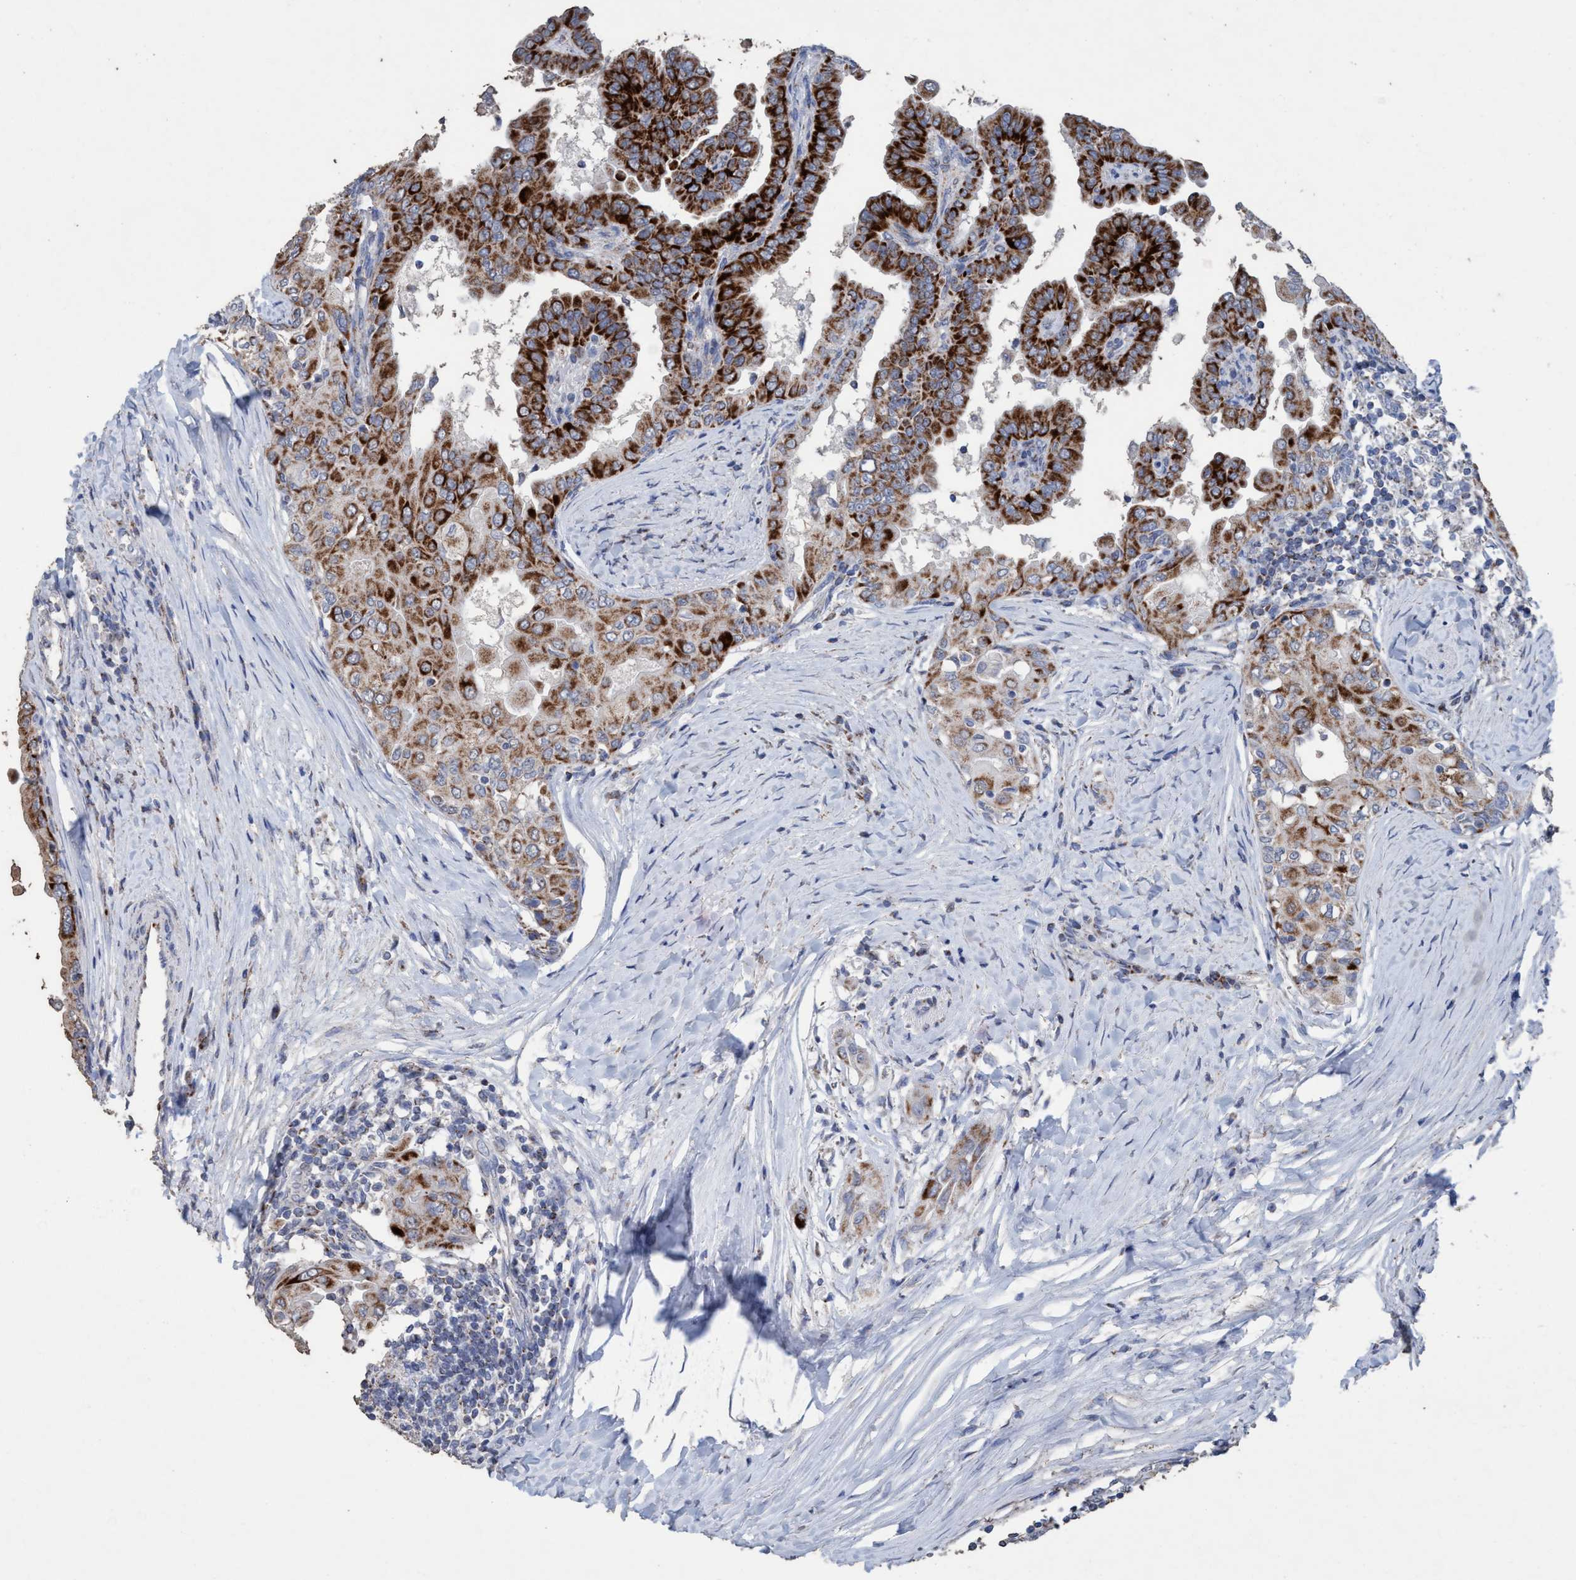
{"staining": {"intensity": "strong", "quantity": ">75%", "location": "cytoplasmic/membranous"}, "tissue": "thyroid cancer", "cell_type": "Tumor cells", "image_type": "cancer", "snomed": [{"axis": "morphology", "description": "Papillary adenocarcinoma, NOS"}, {"axis": "topography", "description": "Thyroid gland"}], "caption": "DAB immunohistochemical staining of papillary adenocarcinoma (thyroid) displays strong cytoplasmic/membranous protein expression in approximately >75% of tumor cells.", "gene": "RSAD1", "patient": {"sex": "male", "age": 33}}